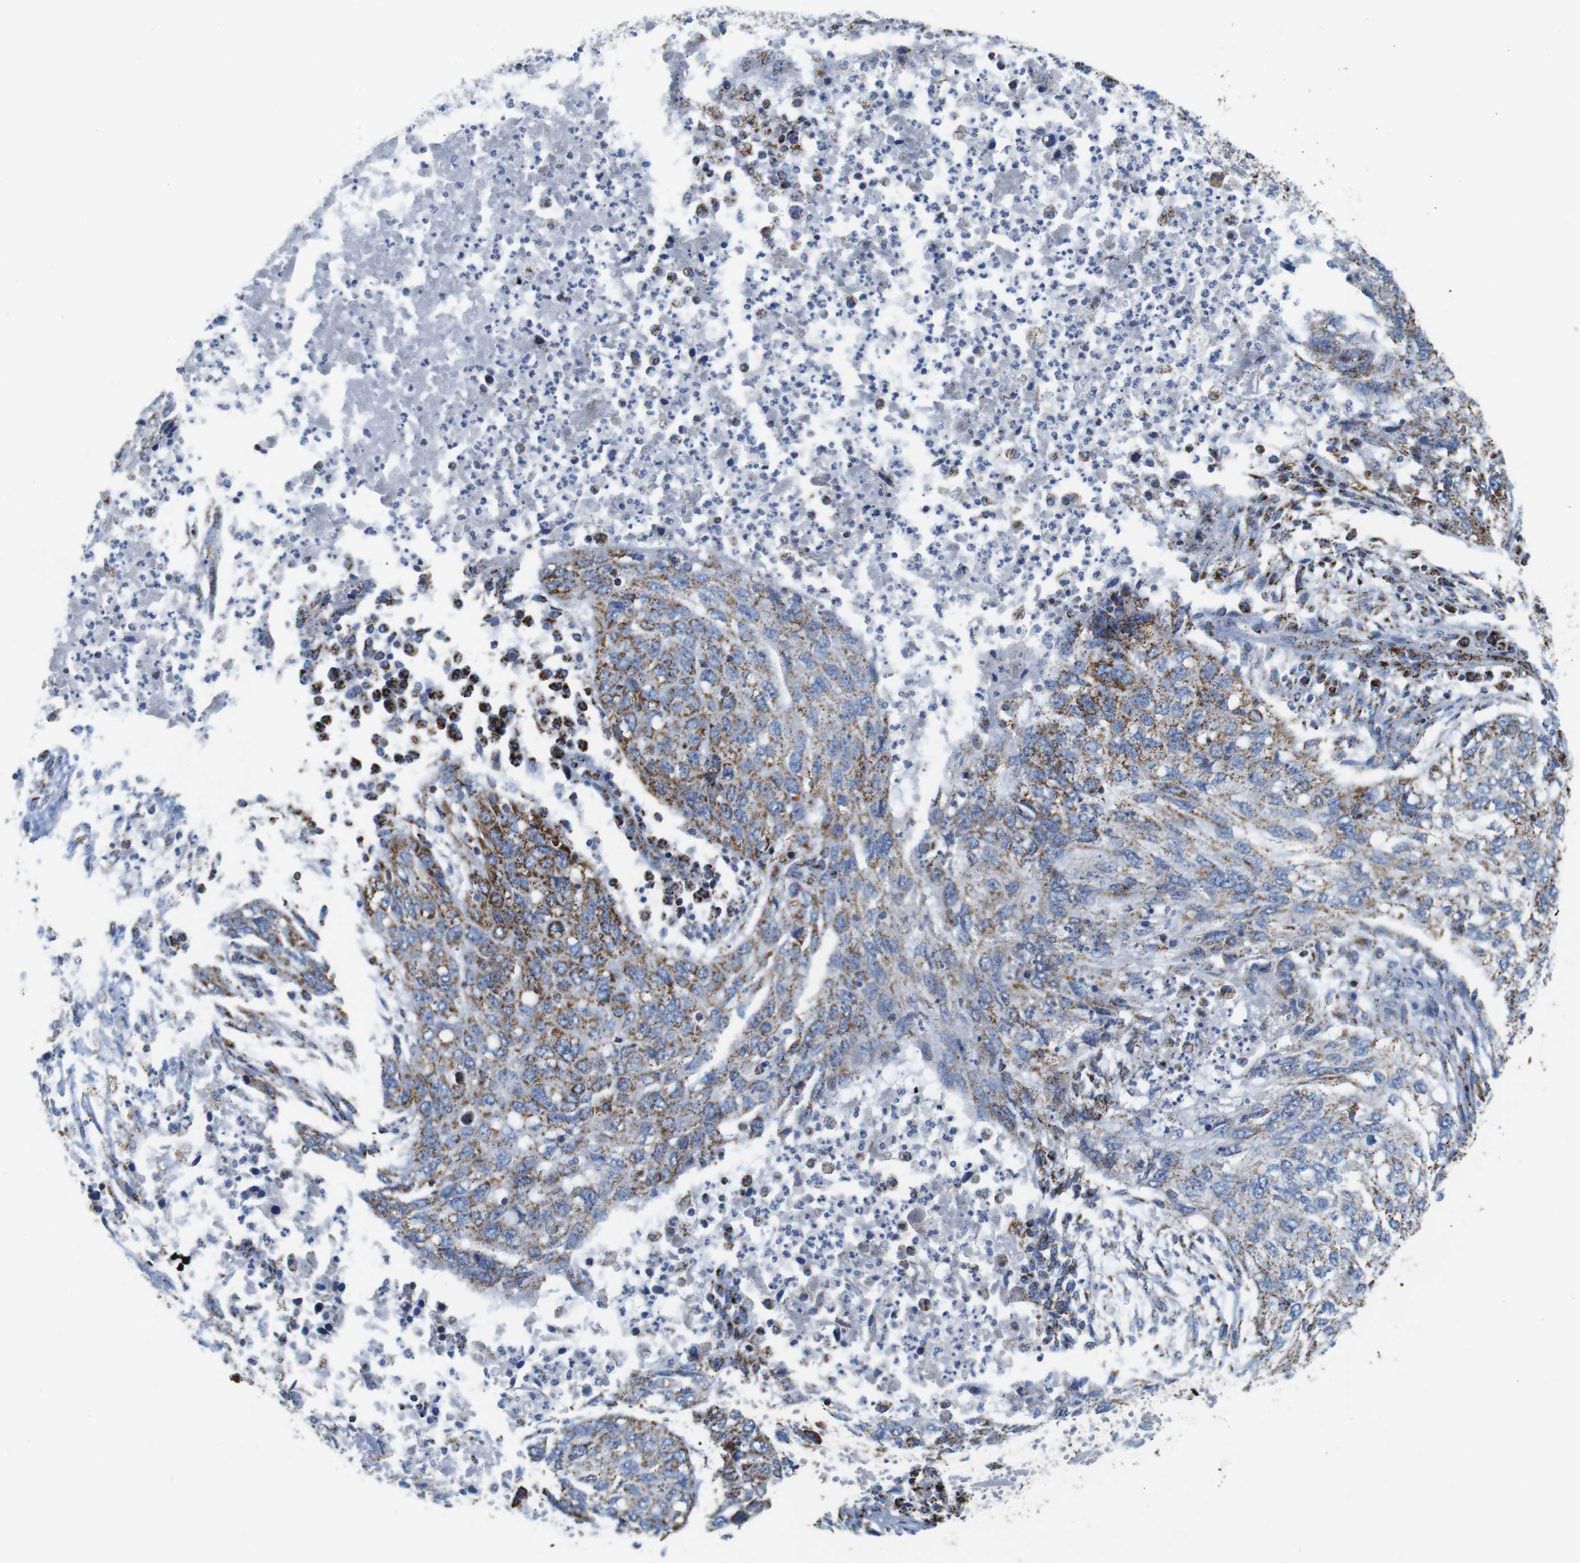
{"staining": {"intensity": "moderate", "quantity": ">75%", "location": "cytoplasmic/membranous"}, "tissue": "lung cancer", "cell_type": "Tumor cells", "image_type": "cancer", "snomed": [{"axis": "morphology", "description": "Squamous cell carcinoma, NOS"}, {"axis": "topography", "description": "Lung"}], "caption": "Protein staining exhibits moderate cytoplasmic/membranous expression in approximately >75% of tumor cells in lung cancer (squamous cell carcinoma).", "gene": "ATP5PO", "patient": {"sex": "female", "age": 63}}